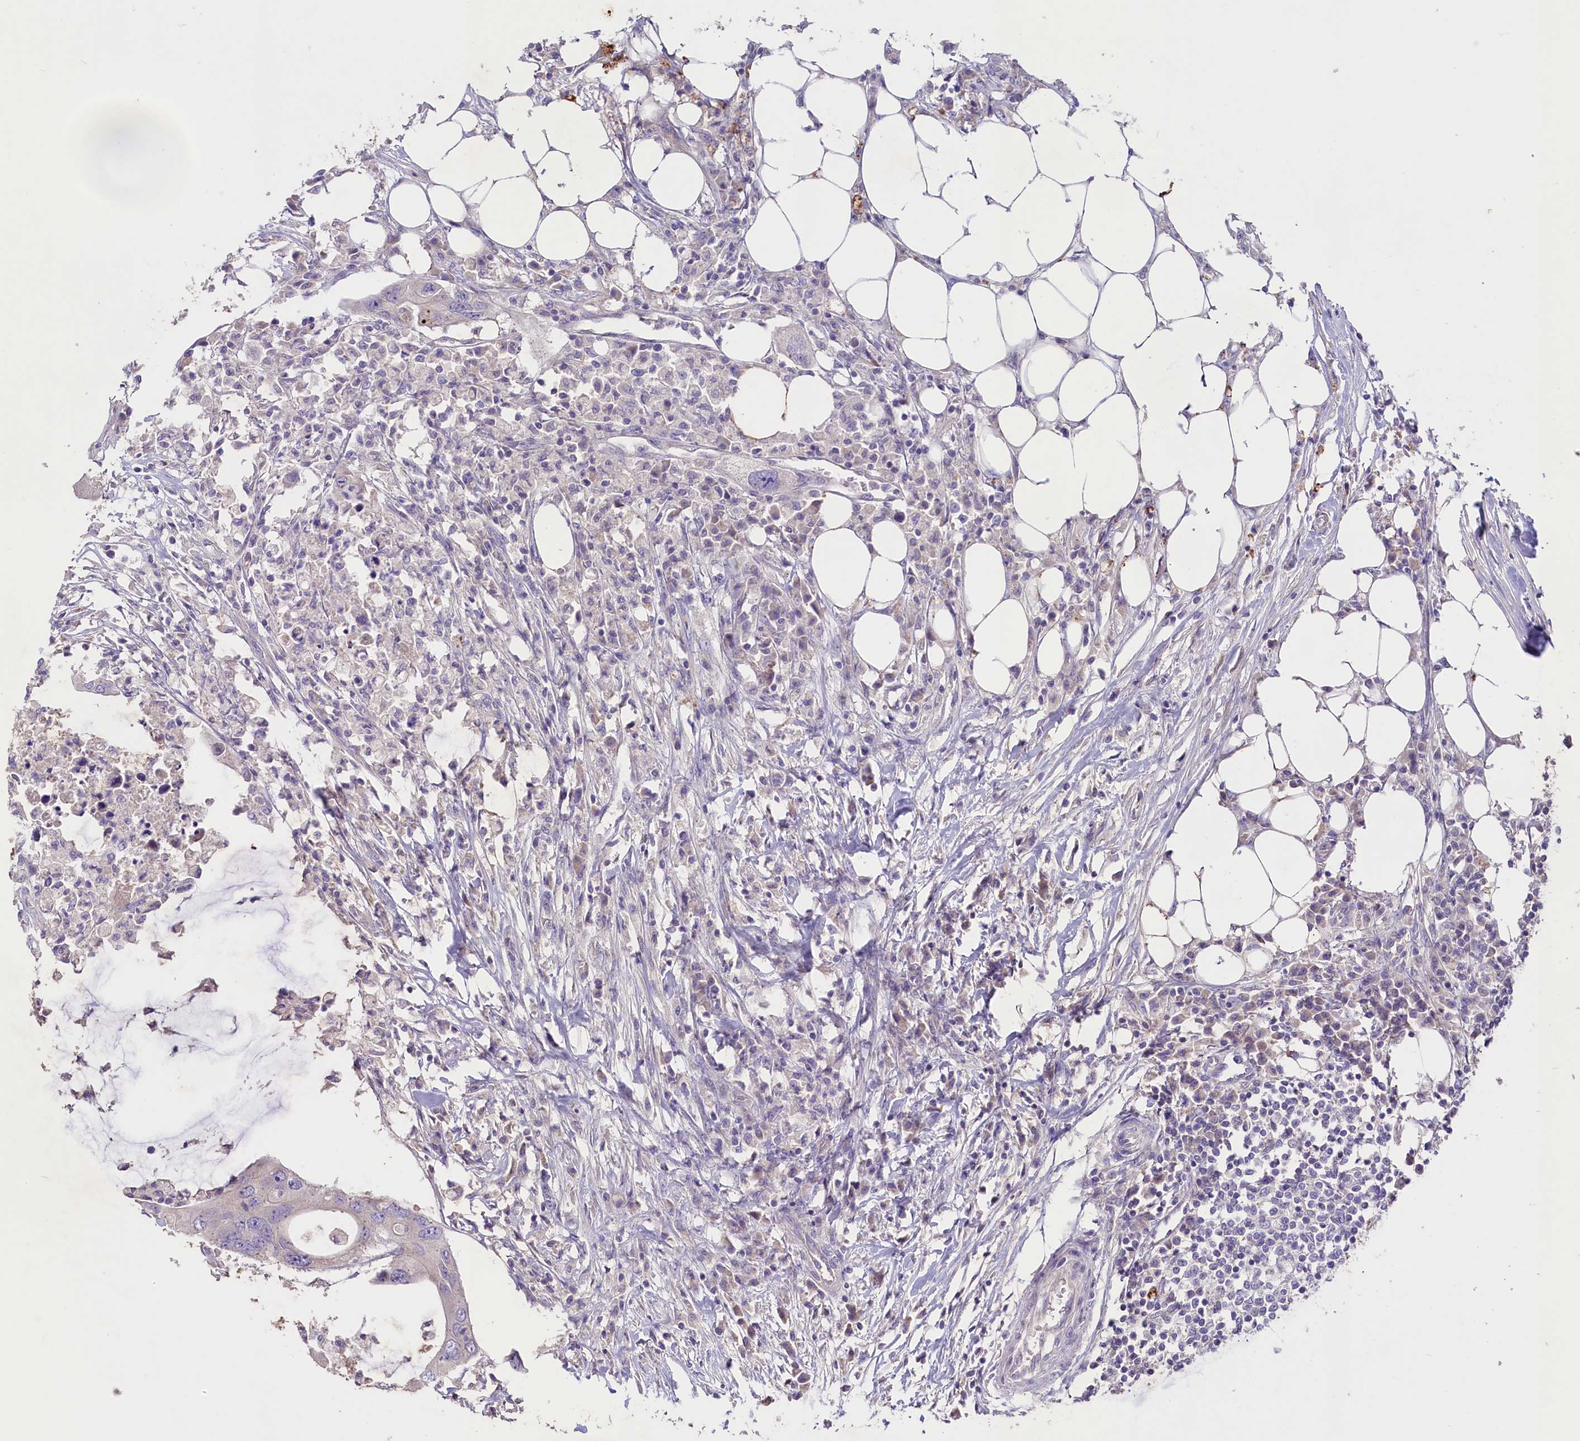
{"staining": {"intensity": "negative", "quantity": "none", "location": "none"}, "tissue": "colorectal cancer", "cell_type": "Tumor cells", "image_type": "cancer", "snomed": [{"axis": "morphology", "description": "Adenocarcinoma, NOS"}, {"axis": "topography", "description": "Colon"}], "caption": "DAB immunohistochemical staining of human colorectal cancer shows no significant staining in tumor cells.", "gene": "CD99L2", "patient": {"sex": "male", "age": 71}}